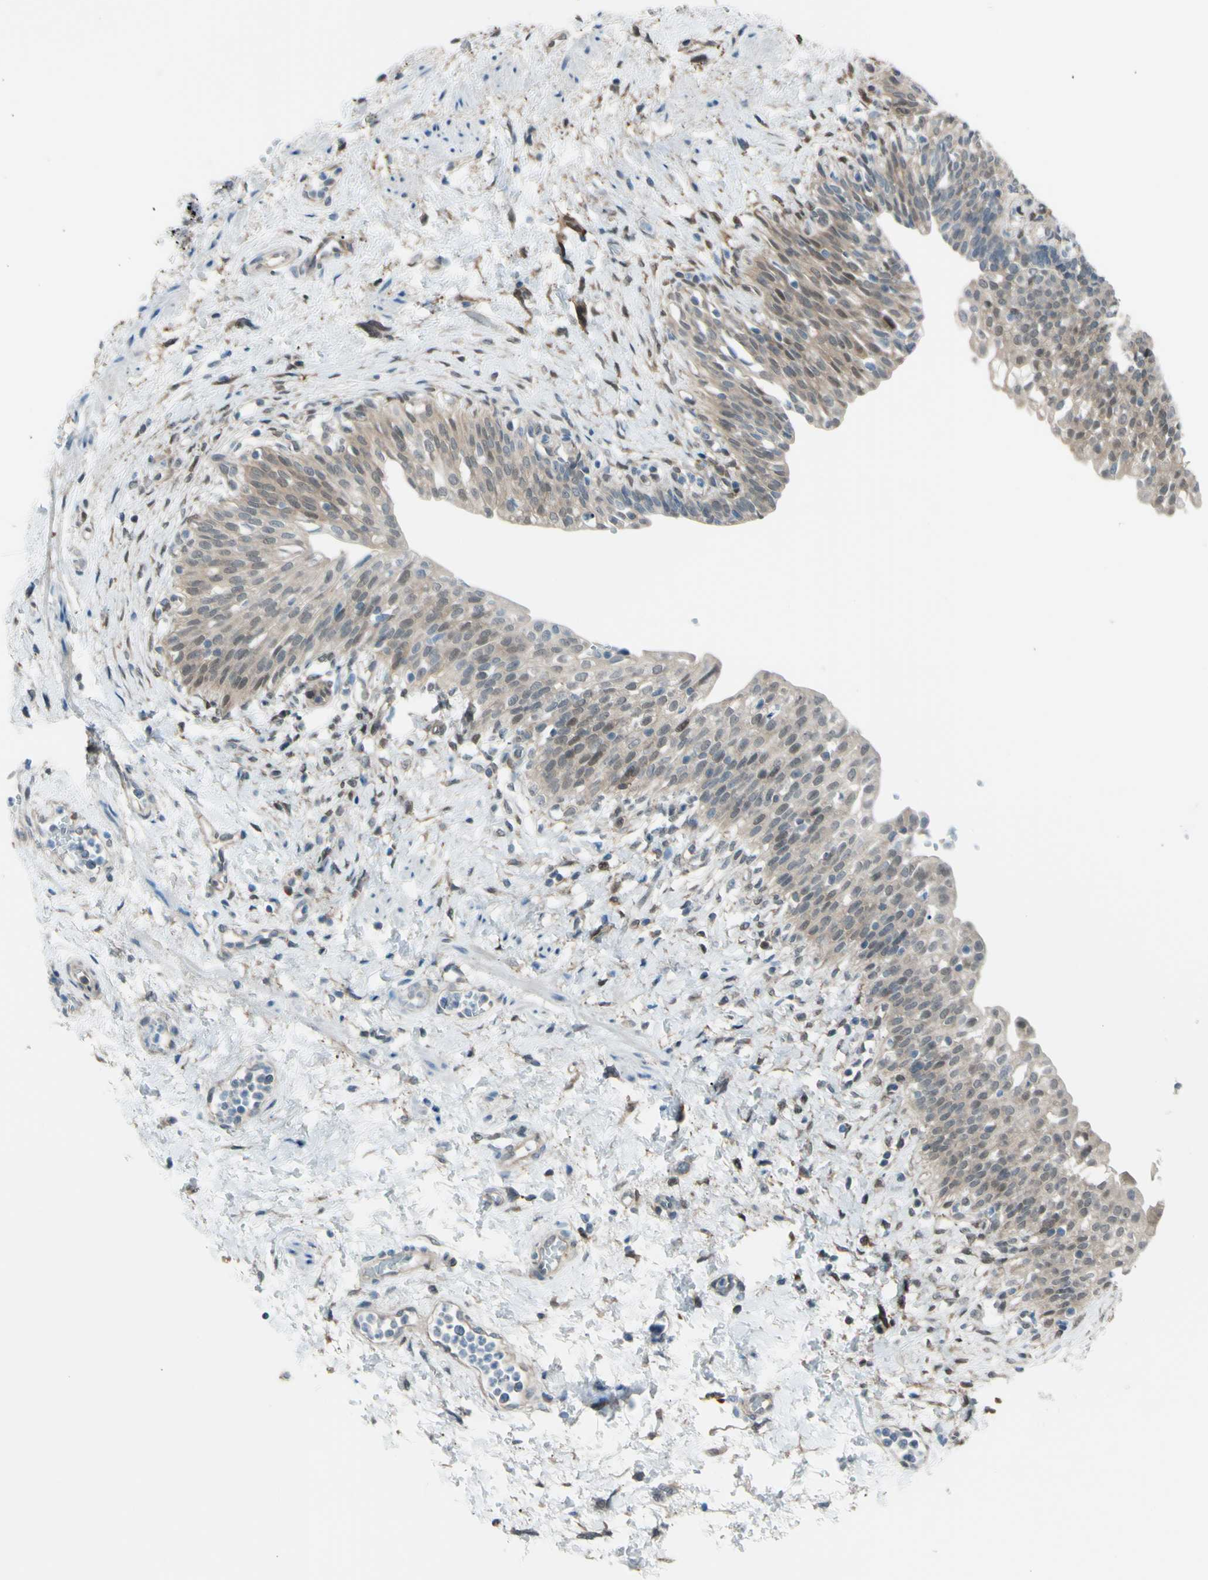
{"staining": {"intensity": "weak", "quantity": ">75%", "location": "cytoplasmic/membranous"}, "tissue": "urinary bladder", "cell_type": "Urothelial cells", "image_type": "normal", "snomed": [{"axis": "morphology", "description": "Normal tissue, NOS"}, {"axis": "topography", "description": "Urinary bladder"}], "caption": "Approximately >75% of urothelial cells in unremarkable human urinary bladder exhibit weak cytoplasmic/membranous protein staining as visualized by brown immunohistochemical staining.", "gene": "YWHAQ", "patient": {"sex": "male", "age": 55}}